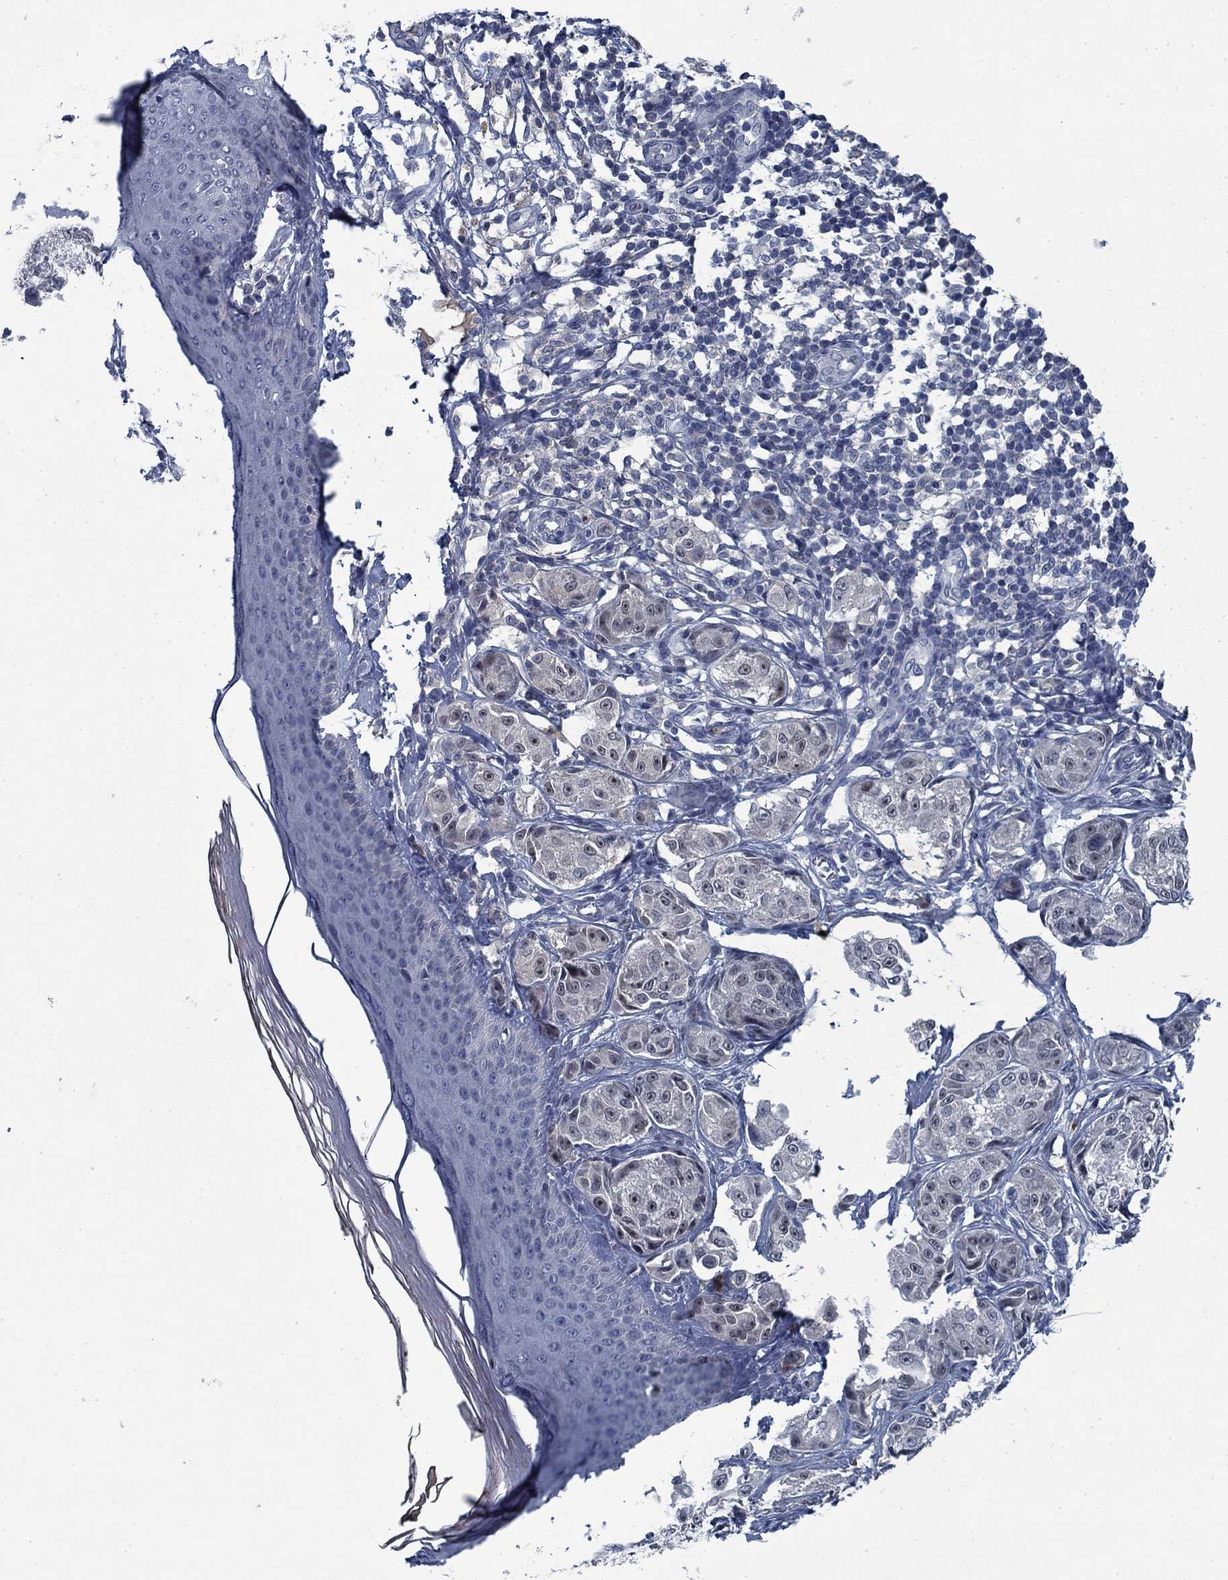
{"staining": {"intensity": "negative", "quantity": "none", "location": "none"}, "tissue": "melanoma", "cell_type": "Tumor cells", "image_type": "cancer", "snomed": [{"axis": "morphology", "description": "Malignant melanoma, NOS"}, {"axis": "topography", "description": "Skin"}], "caption": "Tumor cells are negative for protein expression in human malignant melanoma.", "gene": "PNMA8A", "patient": {"sex": "male", "age": 61}}